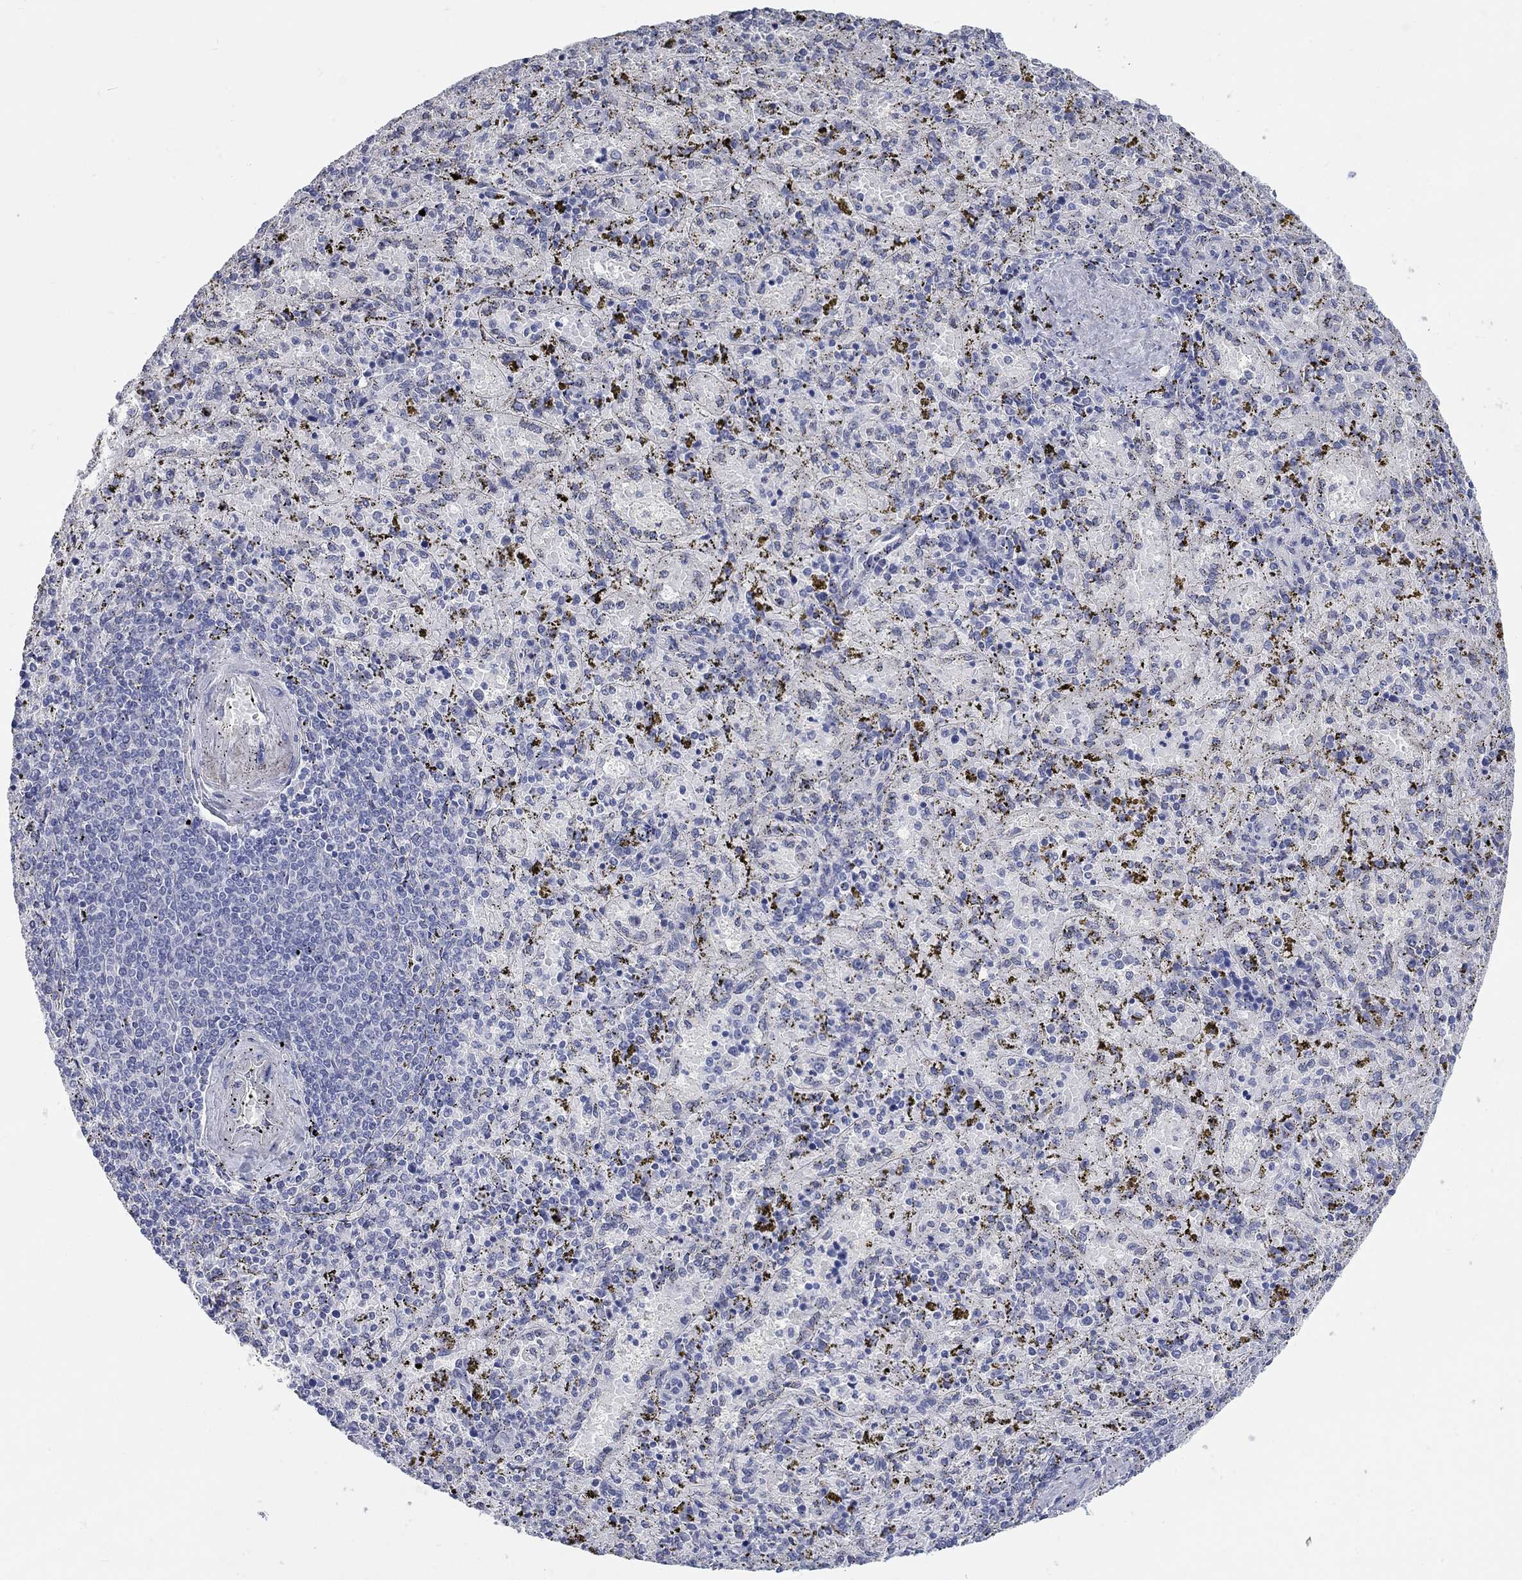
{"staining": {"intensity": "negative", "quantity": "none", "location": "none"}, "tissue": "spleen", "cell_type": "Cells in red pulp", "image_type": "normal", "snomed": [{"axis": "morphology", "description": "Normal tissue, NOS"}, {"axis": "topography", "description": "Spleen"}], "caption": "High power microscopy histopathology image of an immunohistochemistry (IHC) micrograph of benign spleen, revealing no significant staining in cells in red pulp. (Brightfield microscopy of DAB (3,3'-diaminobenzidine) IHC at high magnification).", "gene": "WASF3", "patient": {"sex": "female", "age": 50}}